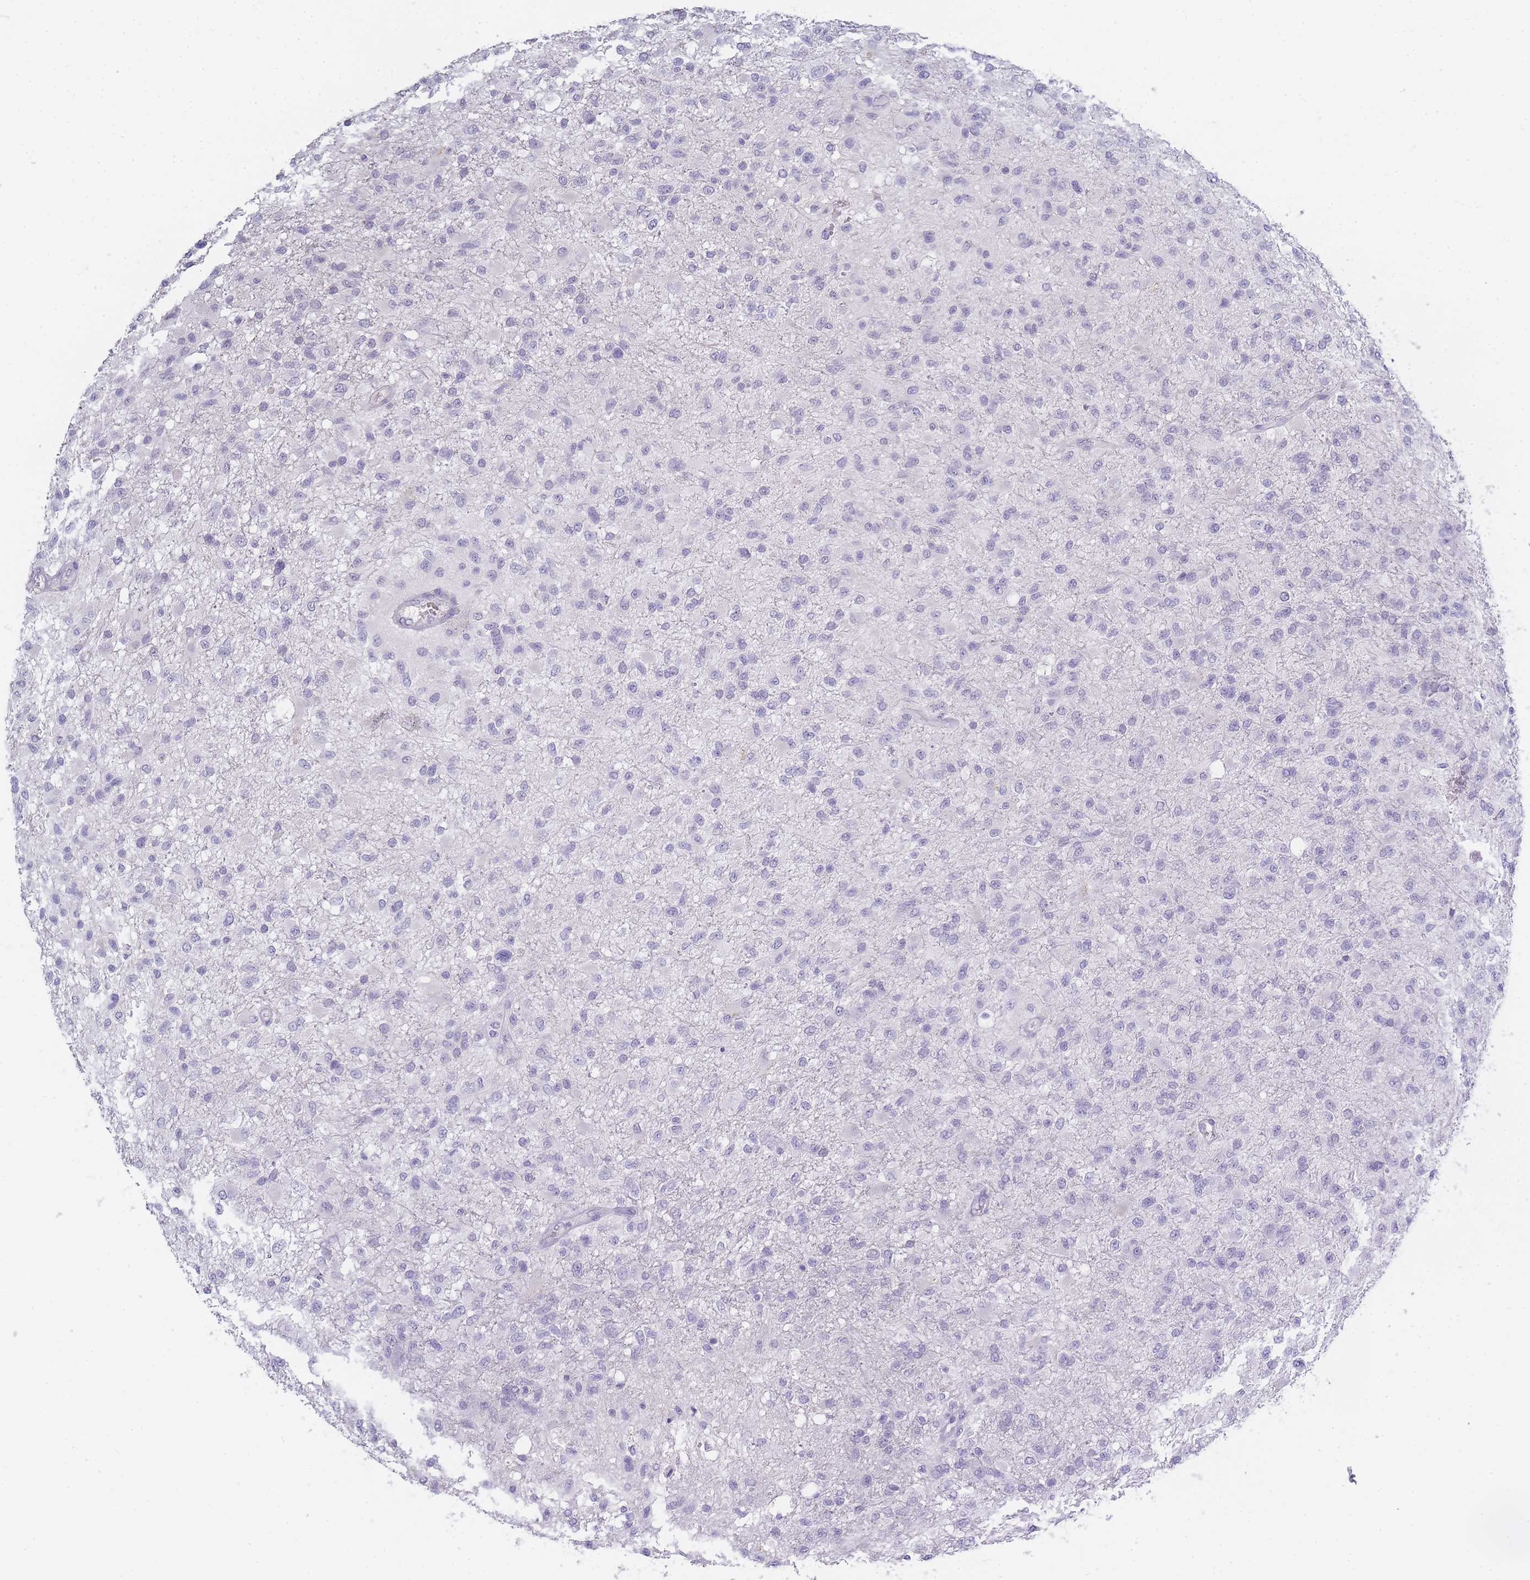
{"staining": {"intensity": "negative", "quantity": "none", "location": "none"}, "tissue": "glioma", "cell_type": "Tumor cells", "image_type": "cancer", "snomed": [{"axis": "morphology", "description": "Glioma, malignant, High grade"}, {"axis": "topography", "description": "Brain"}], "caption": "A photomicrograph of human glioma is negative for staining in tumor cells. (Stains: DAB immunohistochemistry (IHC) with hematoxylin counter stain, Microscopy: brightfield microscopy at high magnification).", "gene": "INS", "patient": {"sex": "female", "age": 74}}